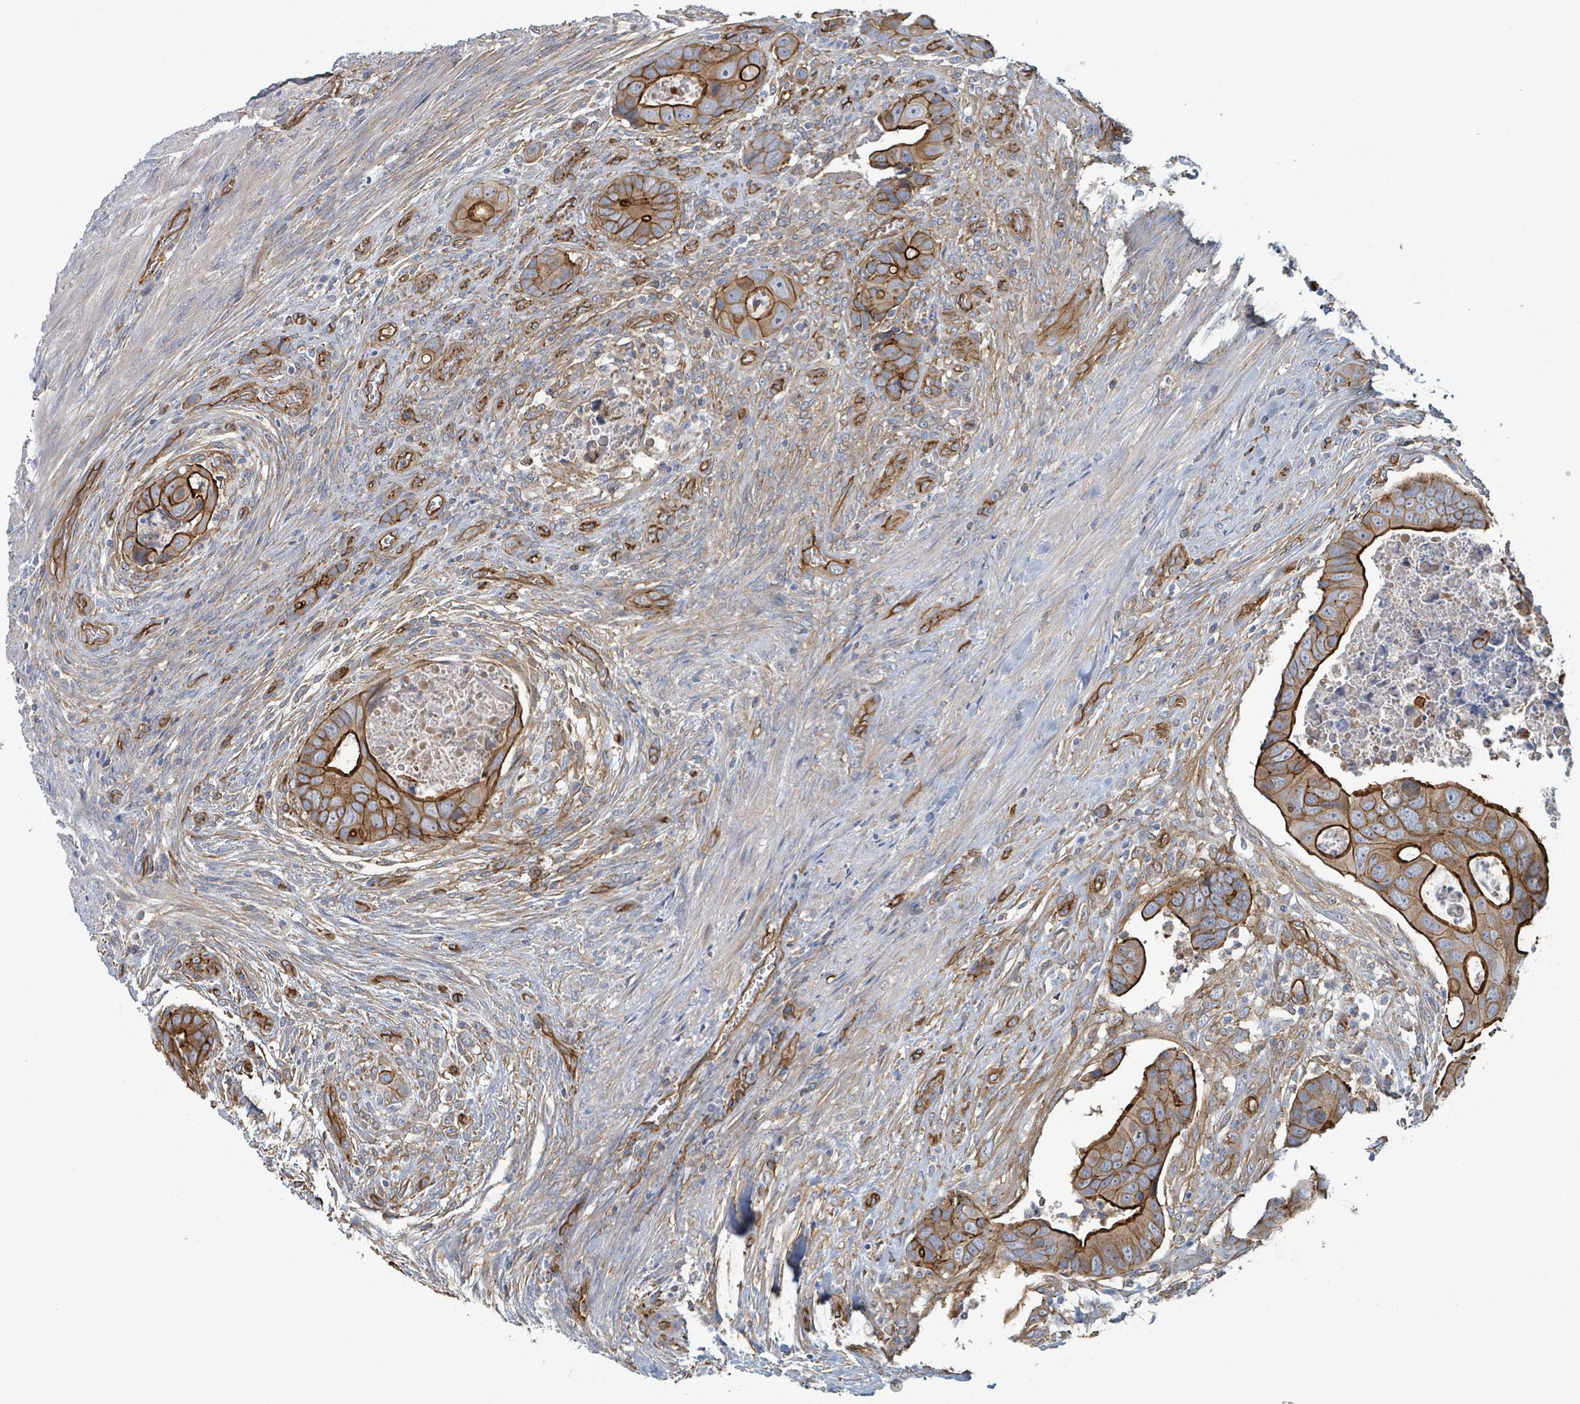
{"staining": {"intensity": "strong", "quantity": ">75%", "location": "cytoplasmic/membranous"}, "tissue": "colorectal cancer", "cell_type": "Tumor cells", "image_type": "cancer", "snomed": [{"axis": "morphology", "description": "Adenocarcinoma, NOS"}, {"axis": "topography", "description": "Rectum"}], "caption": "Immunohistochemical staining of colorectal adenocarcinoma exhibits high levels of strong cytoplasmic/membranous staining in about >75% of tumor cells. (DAB (3,3'-diaminobenzidine) = brown stain, brightfield microscopy at high magnification).", "gene": "LDOC1", "patient": {"sex": "female", "age": 78}}